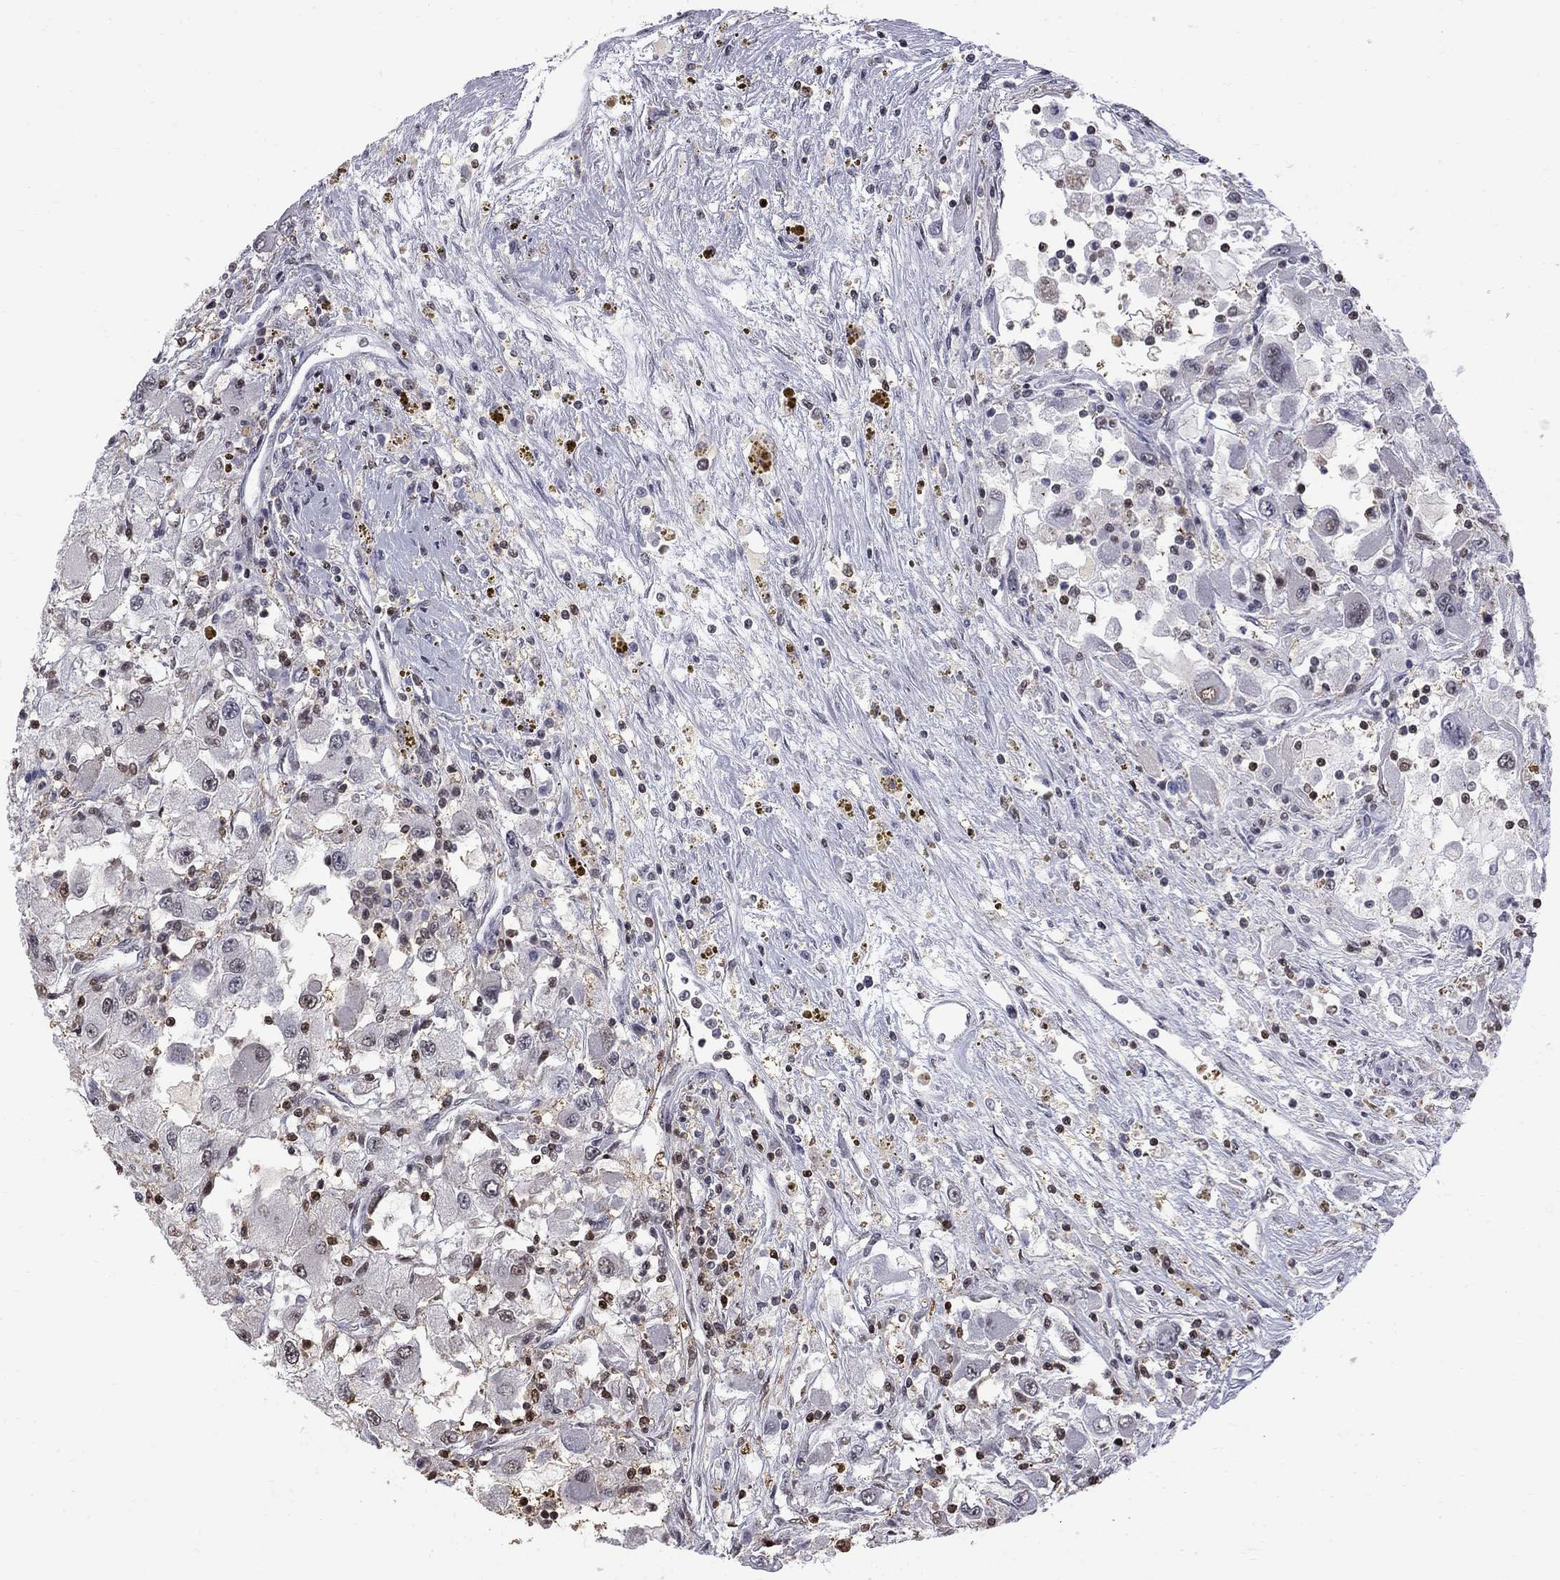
{"staining": {"intensity": "negative", "quantity": "none", "location": "none"}, "tissue": "renal cancer", "cell_type": "Tumor cells", "image_type": "cancer", "snomed": [{"axis": "morphology", "description": "Adenocarcinoma, NOS"}, {"axis": "topography", "description": "Kidney"}], "caption": "This is a image of immunohistochemistry staining of renal cancer (adenocarcinoma), which shows no expression in tumor cells.", "gene": "RFWD3", "patient": {"sex": "female", "age": 67}}